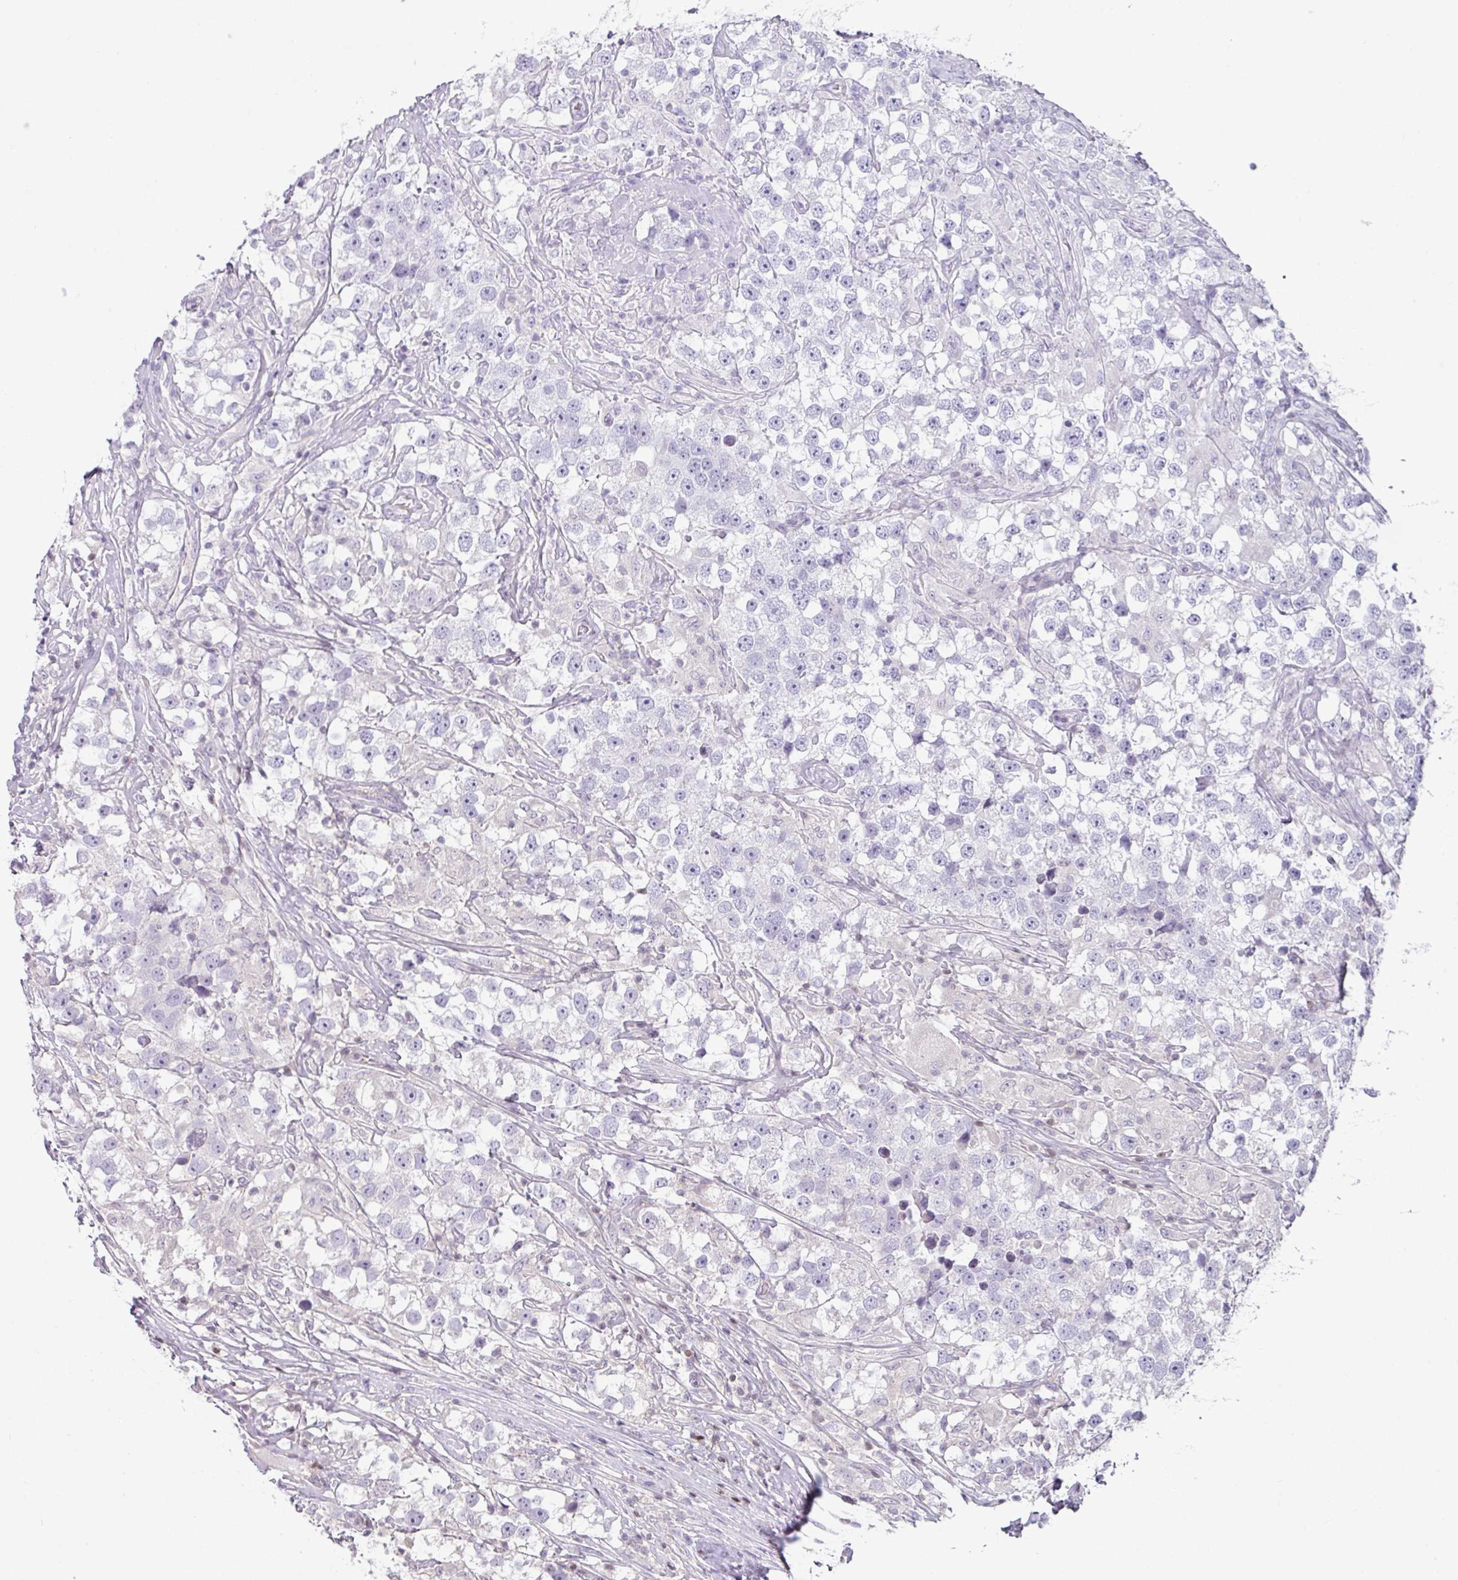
{"staining": {"intensity": "negative", "quantity": "none", "location": "none"}, "tissue": "testis cancer", "cell_type": "Tumor cells", "image_type": "cancer", "snomed": [{"axis": "morphology", "description": "Seminoma, NOS"}, {"axis": "topography", "description": "Testis"}], "caption": "IHC micrograph of neoplastic tissue: testis cancer (seminoma) stained with DAB shows no significant protein staining in tumor cells.", "gene": "STAT5A", "patient": {"sex": "male", "age": 46}}